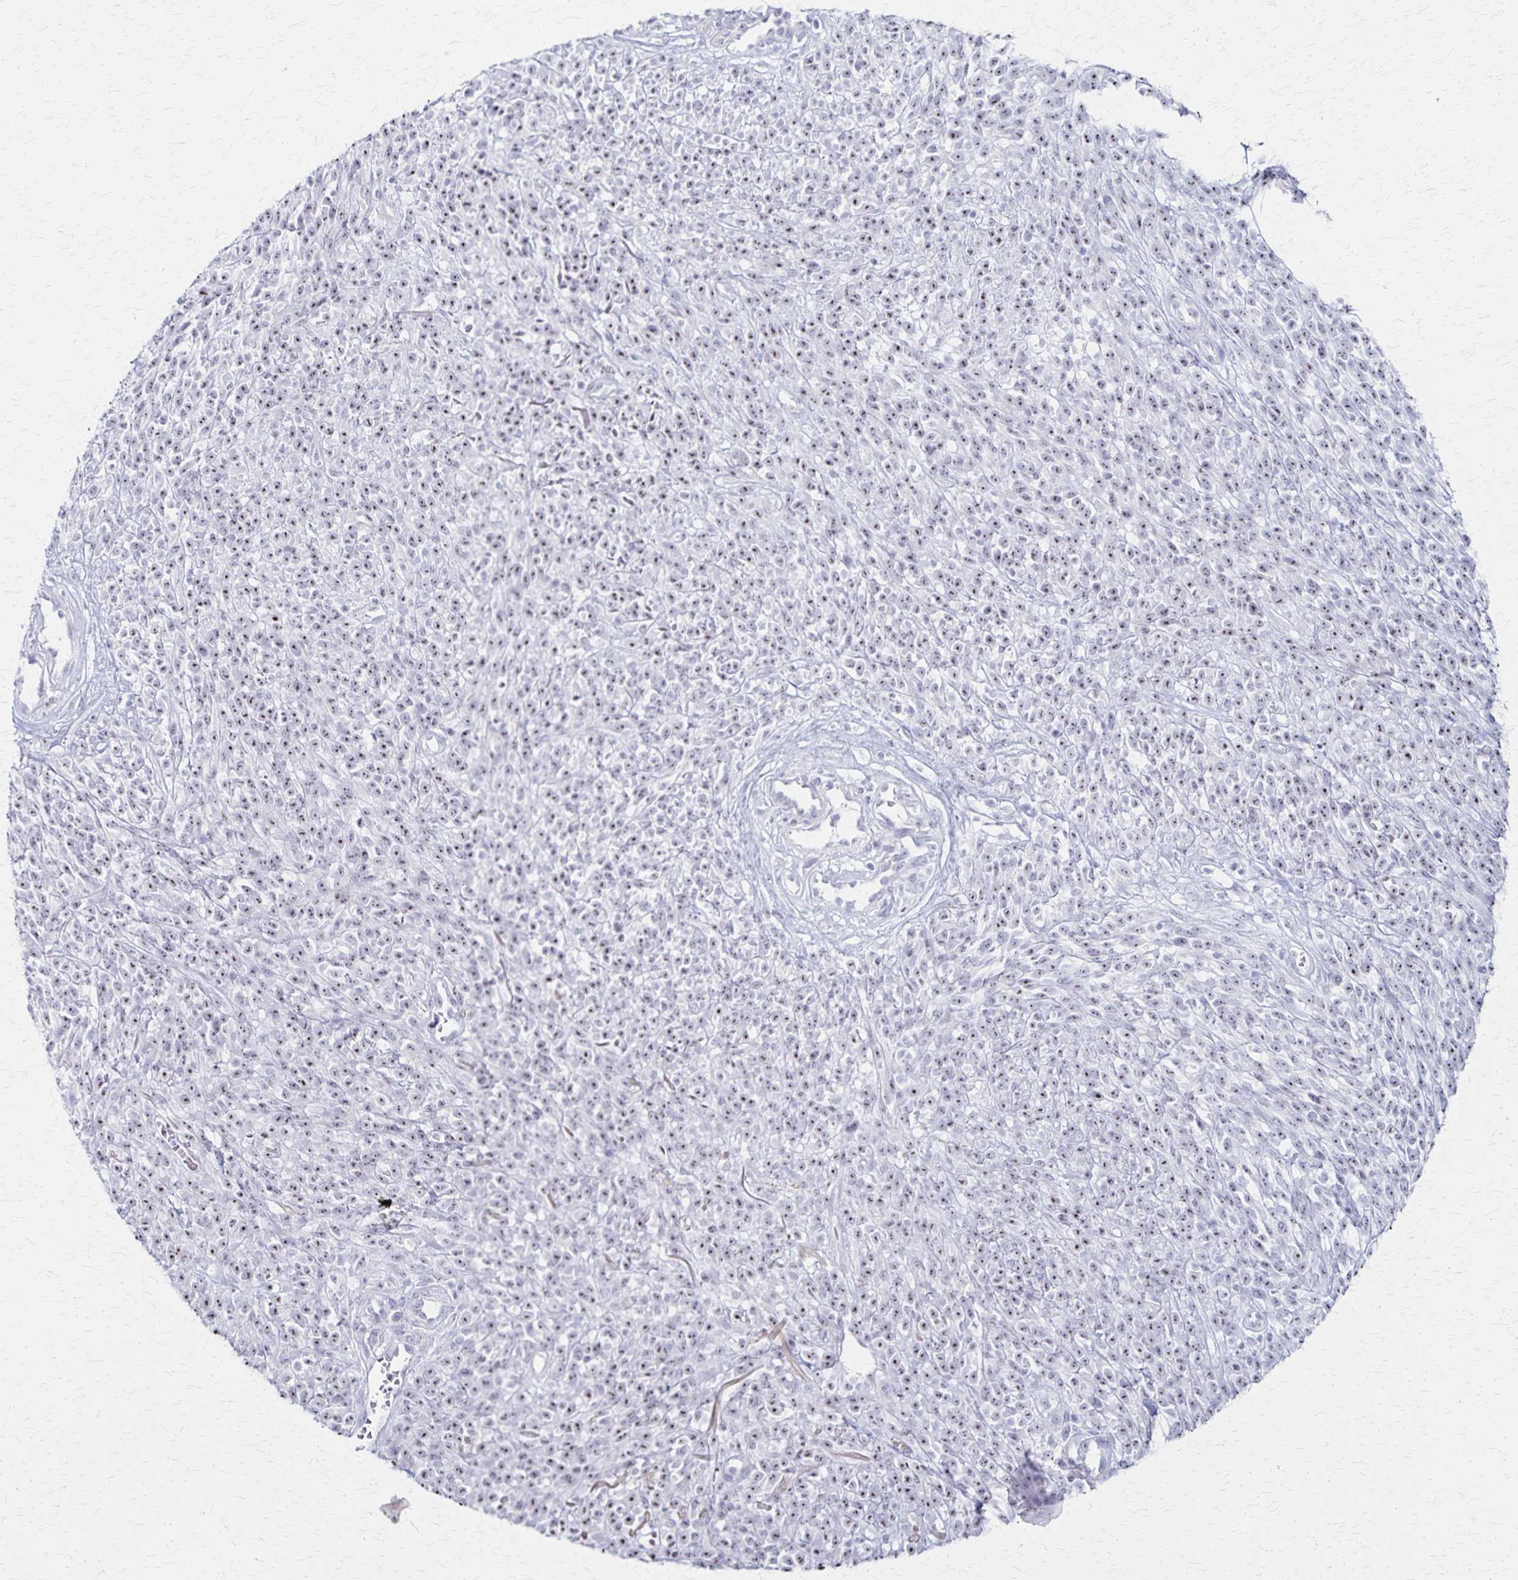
{"staining": {"intensity": "weak", "quantity": "25%-75%", "location": "nuclear"}, "tissue": "melanoma", "cell_type": "Tumor cells", "image_type": "cancer", "snomed": [{"axis": "morphology", "description": "Malignant melanoma, NOS"}, {"axis": "topography", "description": "Skin"}, {"axis": "topography", "description": "Skin of trunk"}], "caption": "Tumor cells show weak nuclear positivity in about 25%-75% of cells in malignant melanoma.", "gene": "DLK2", "patient": {"sex": "male", "age": 74}}